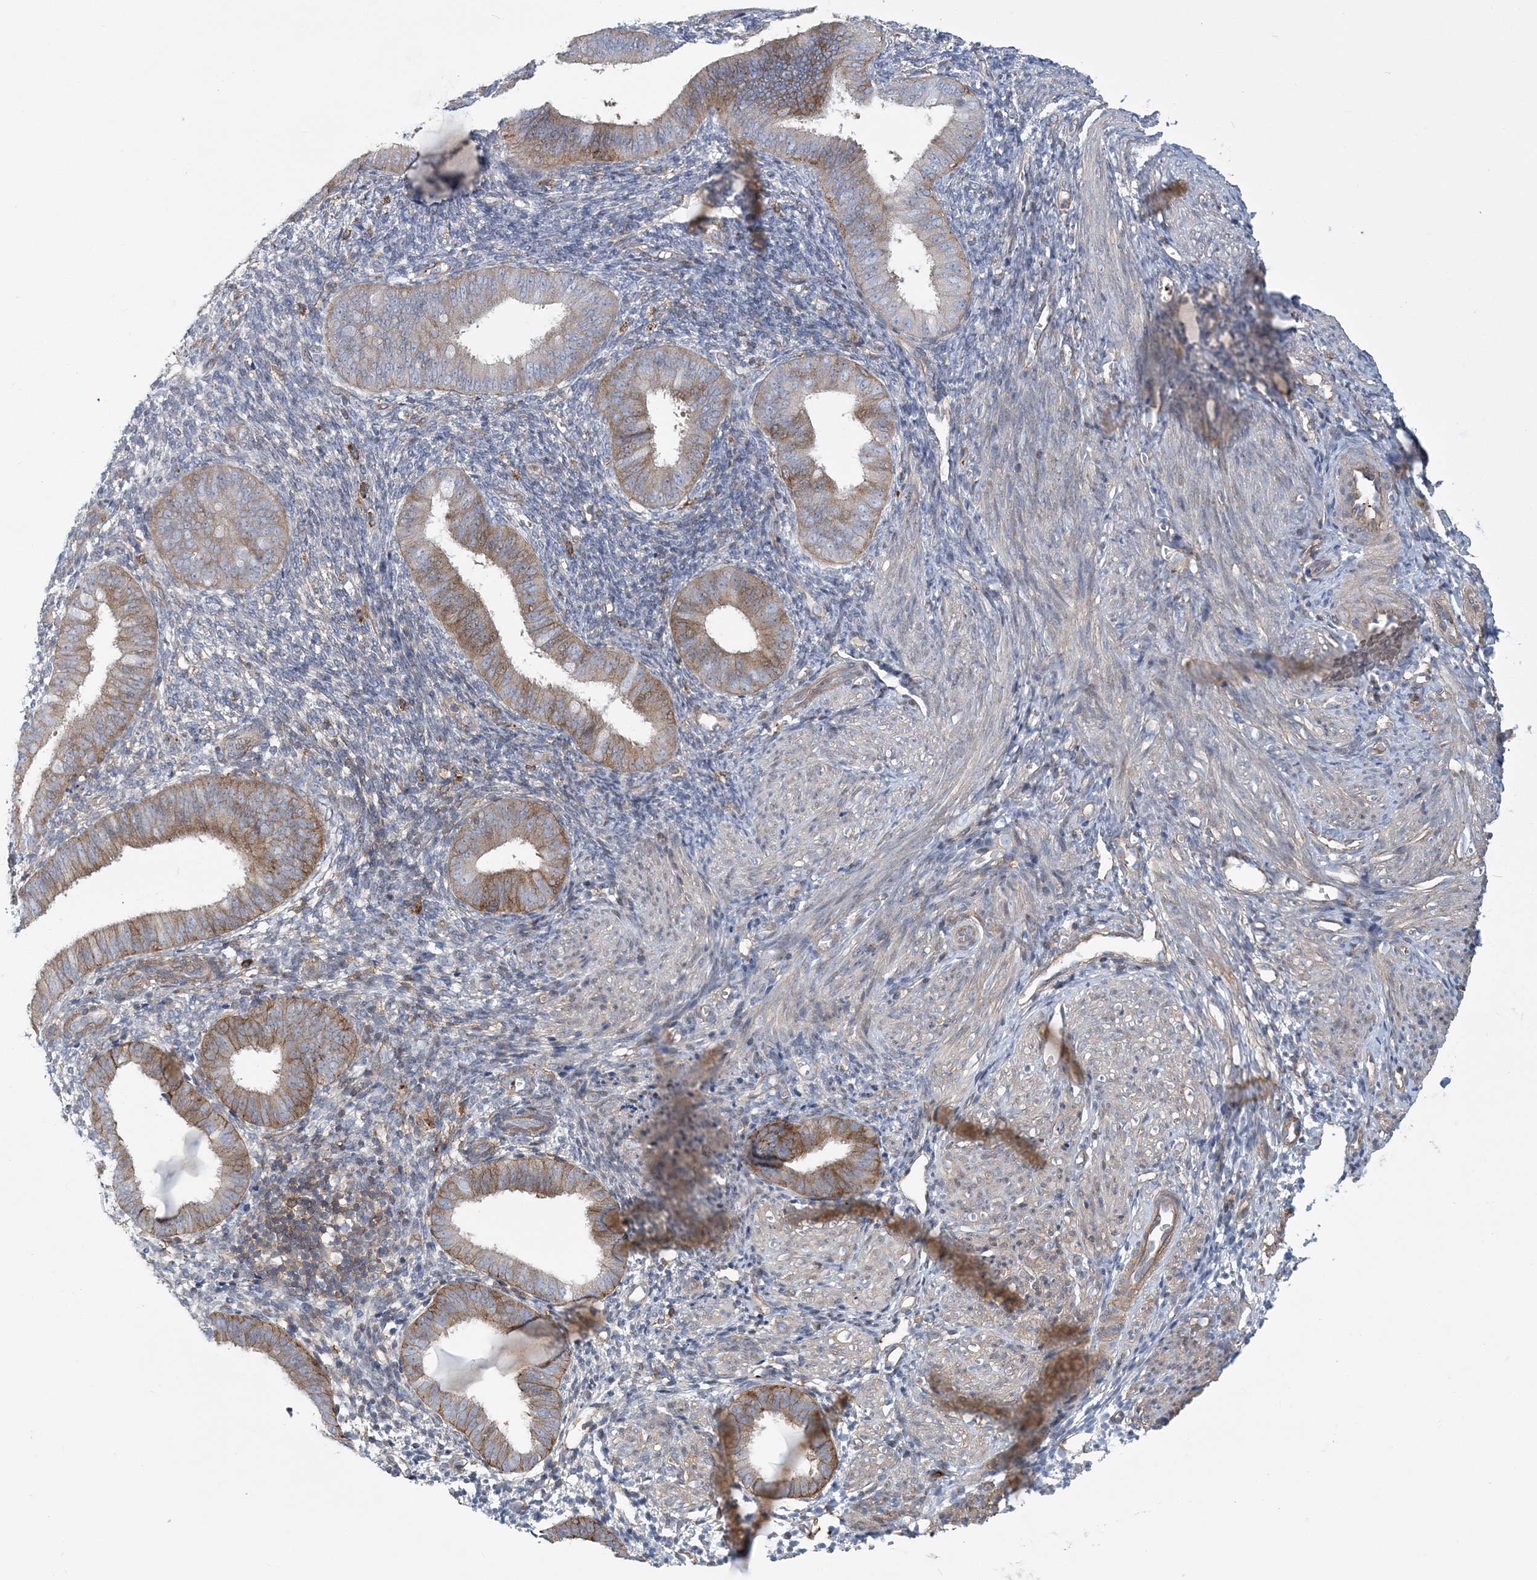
{"staining": {"intensity": "negative", "quantity": "none", "location": "none"}, "tissue": "endometrium", "cell_type": "Cells in endometrial stroma", "image_type": "normal", "snomed": [{"axis": "morphology", "description": "Normal tissue, NOS"}, {"axis": "topography", "description": "Uterus"}, {"axis": "topography", "description": "Endometrium"}], "caption": "This is an IHC micrograph of unremarkable endometrium. There is no staining in cells in endometrial stroma.", "gene": "ARAP2", "patient": {"sex": "female", "age": 48}}